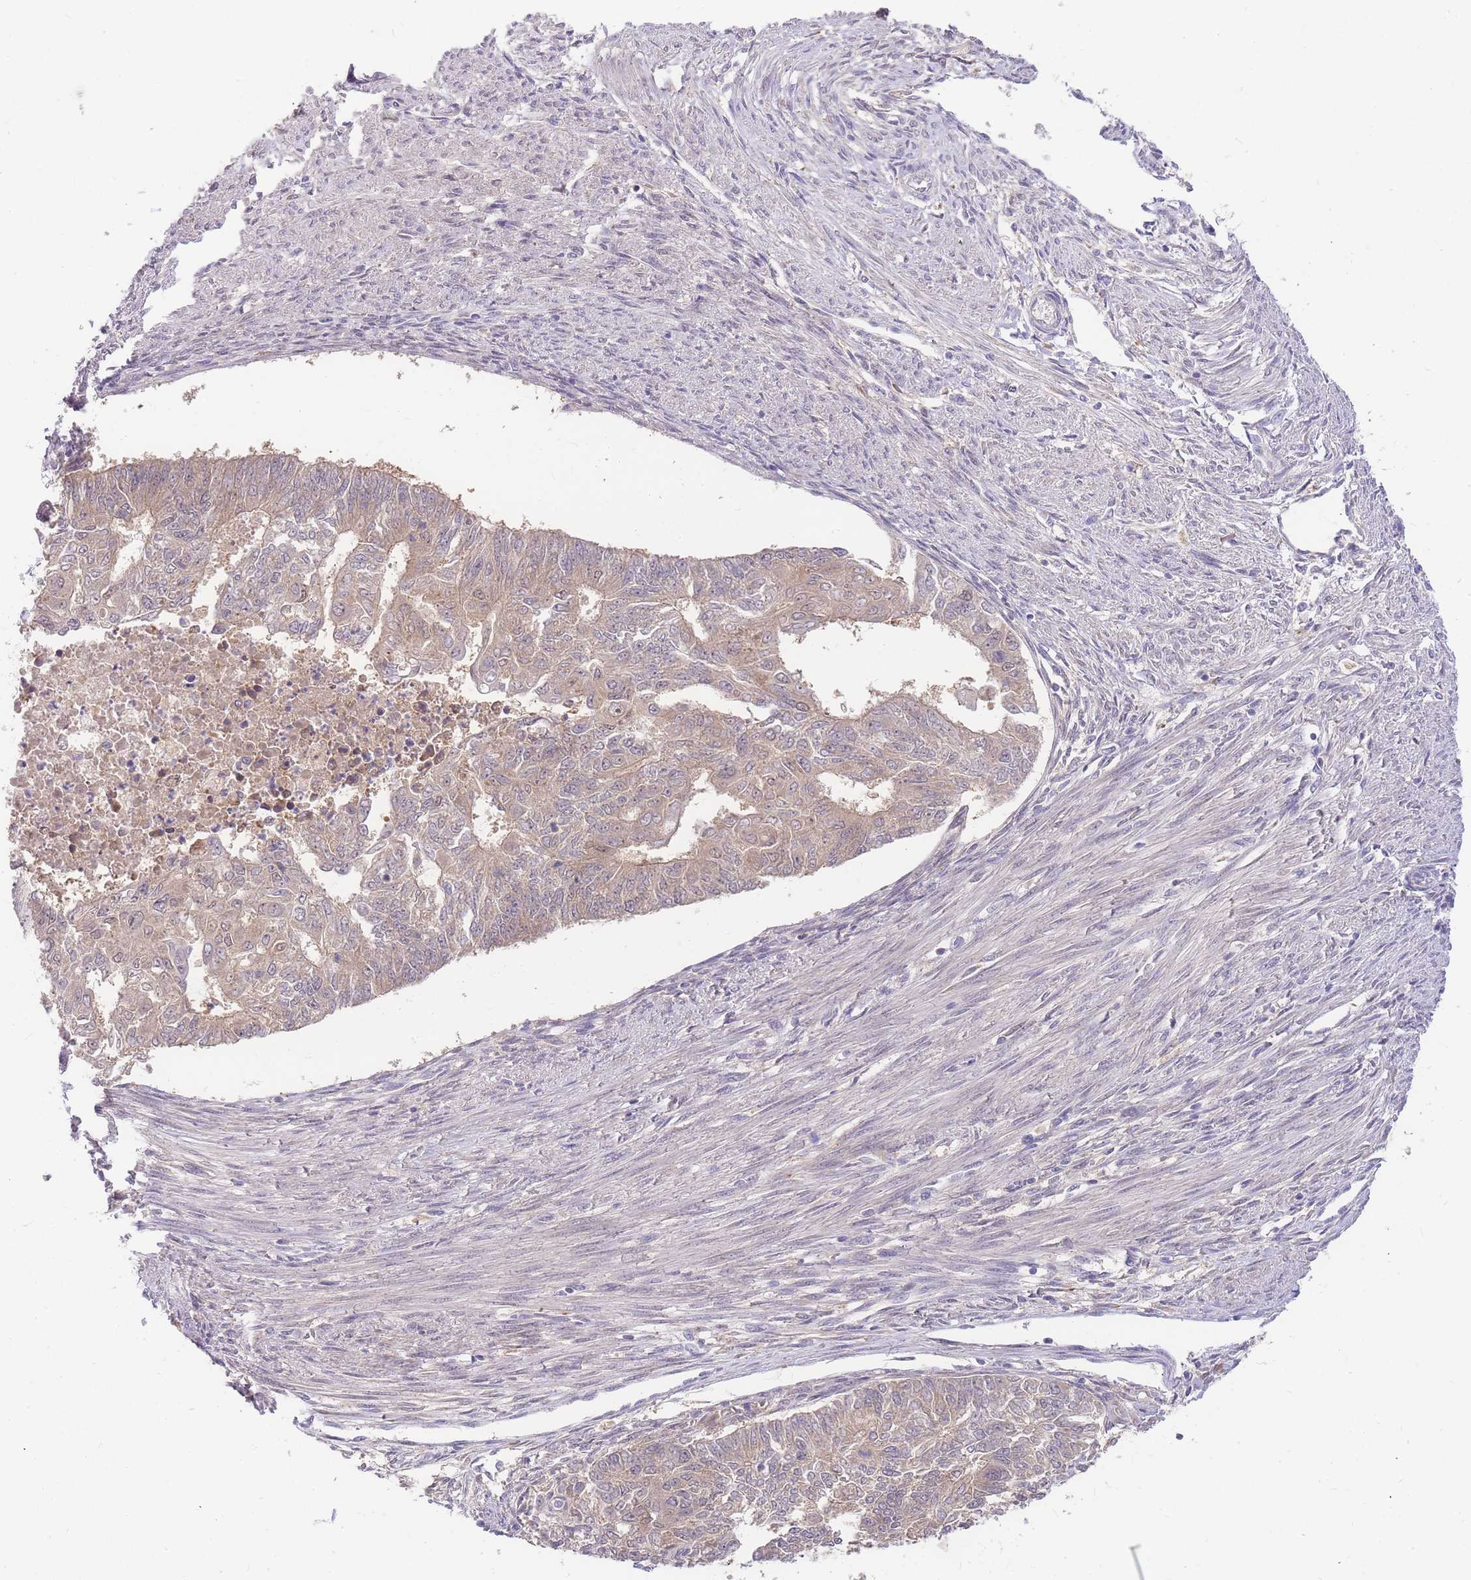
{"staining": {"intensity": "weak", "quantity": ">75%", "location": "cytoplasmic/membranous"}, "tissue": "endometrial cancer", "cell_type": "Tumor cells", "image_type": "cancer", "snomed": [{"axis": "morphology", "description": "Adenocarcinoma, NOS"}, {"axis": "topography", "description": "Endometrium"}], "caption": "This micrograph displays immunohistochemistry staining of human endometrial adenocarcinoma, with low weak cytoplasmic/membranous expression in approximately >75% of tumor cells.", "gene": "ZNF577", "patient": {"sex": "female", "age": 32}}